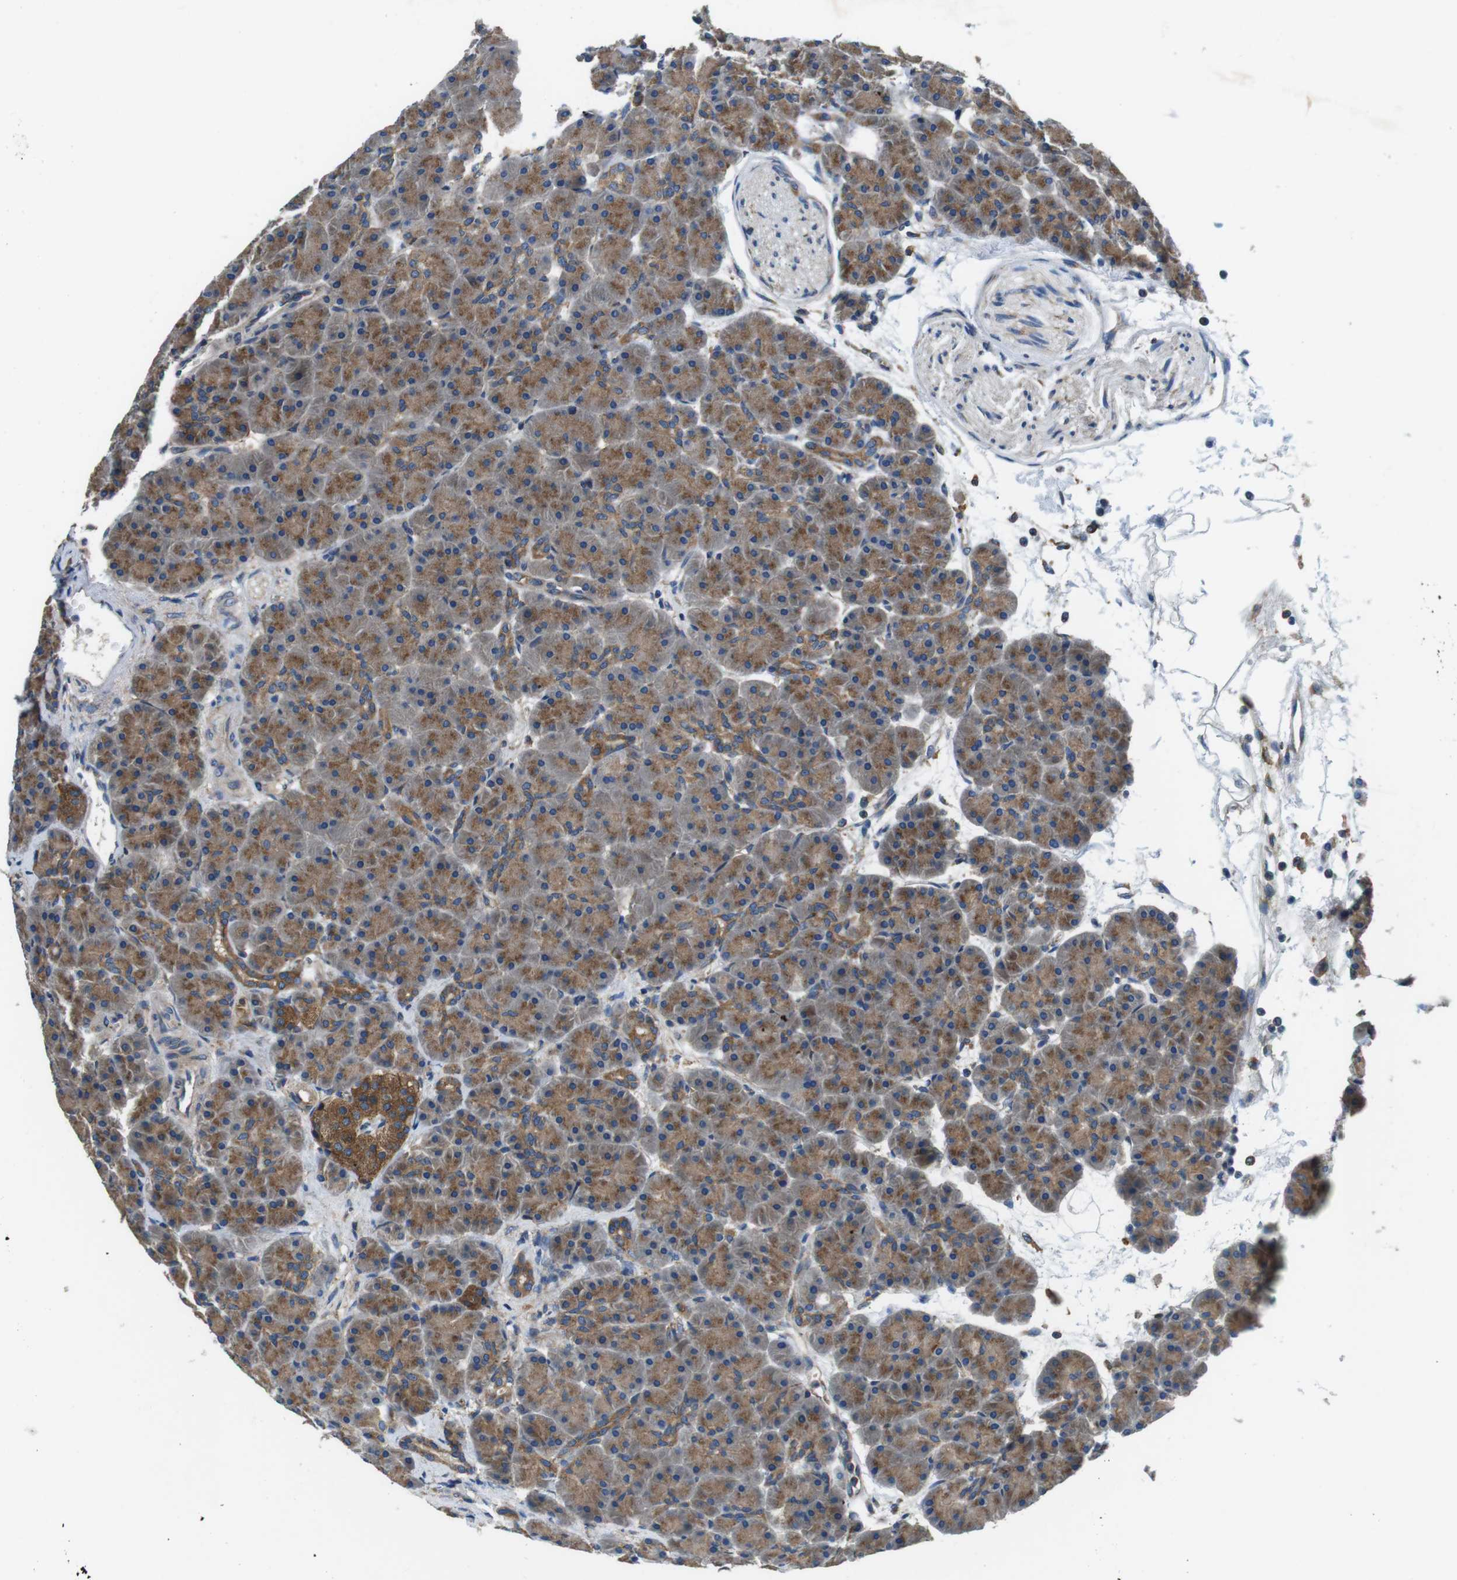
{"staining": {"intensity": "moderate", "quantity": ">75%", "location": "cytoplasmic/membranous"}, "tissue": "pancreas", "cell_type": "Exocrine glandular cells", "image_type": "normal", "snomed": [{"axis": "morphology", "description": "Normal tissue, NOS"}, {"axis": "topography", "description": "Pancreas"}], "caption": "Human pancreas stained with a brown dye exhibits moderate cytoplasmic/membranous positive positivity in about >75% of exocrine glandular cells.", "gene": "DENND4C", "patient": {"sex": "male", "age": 66}}